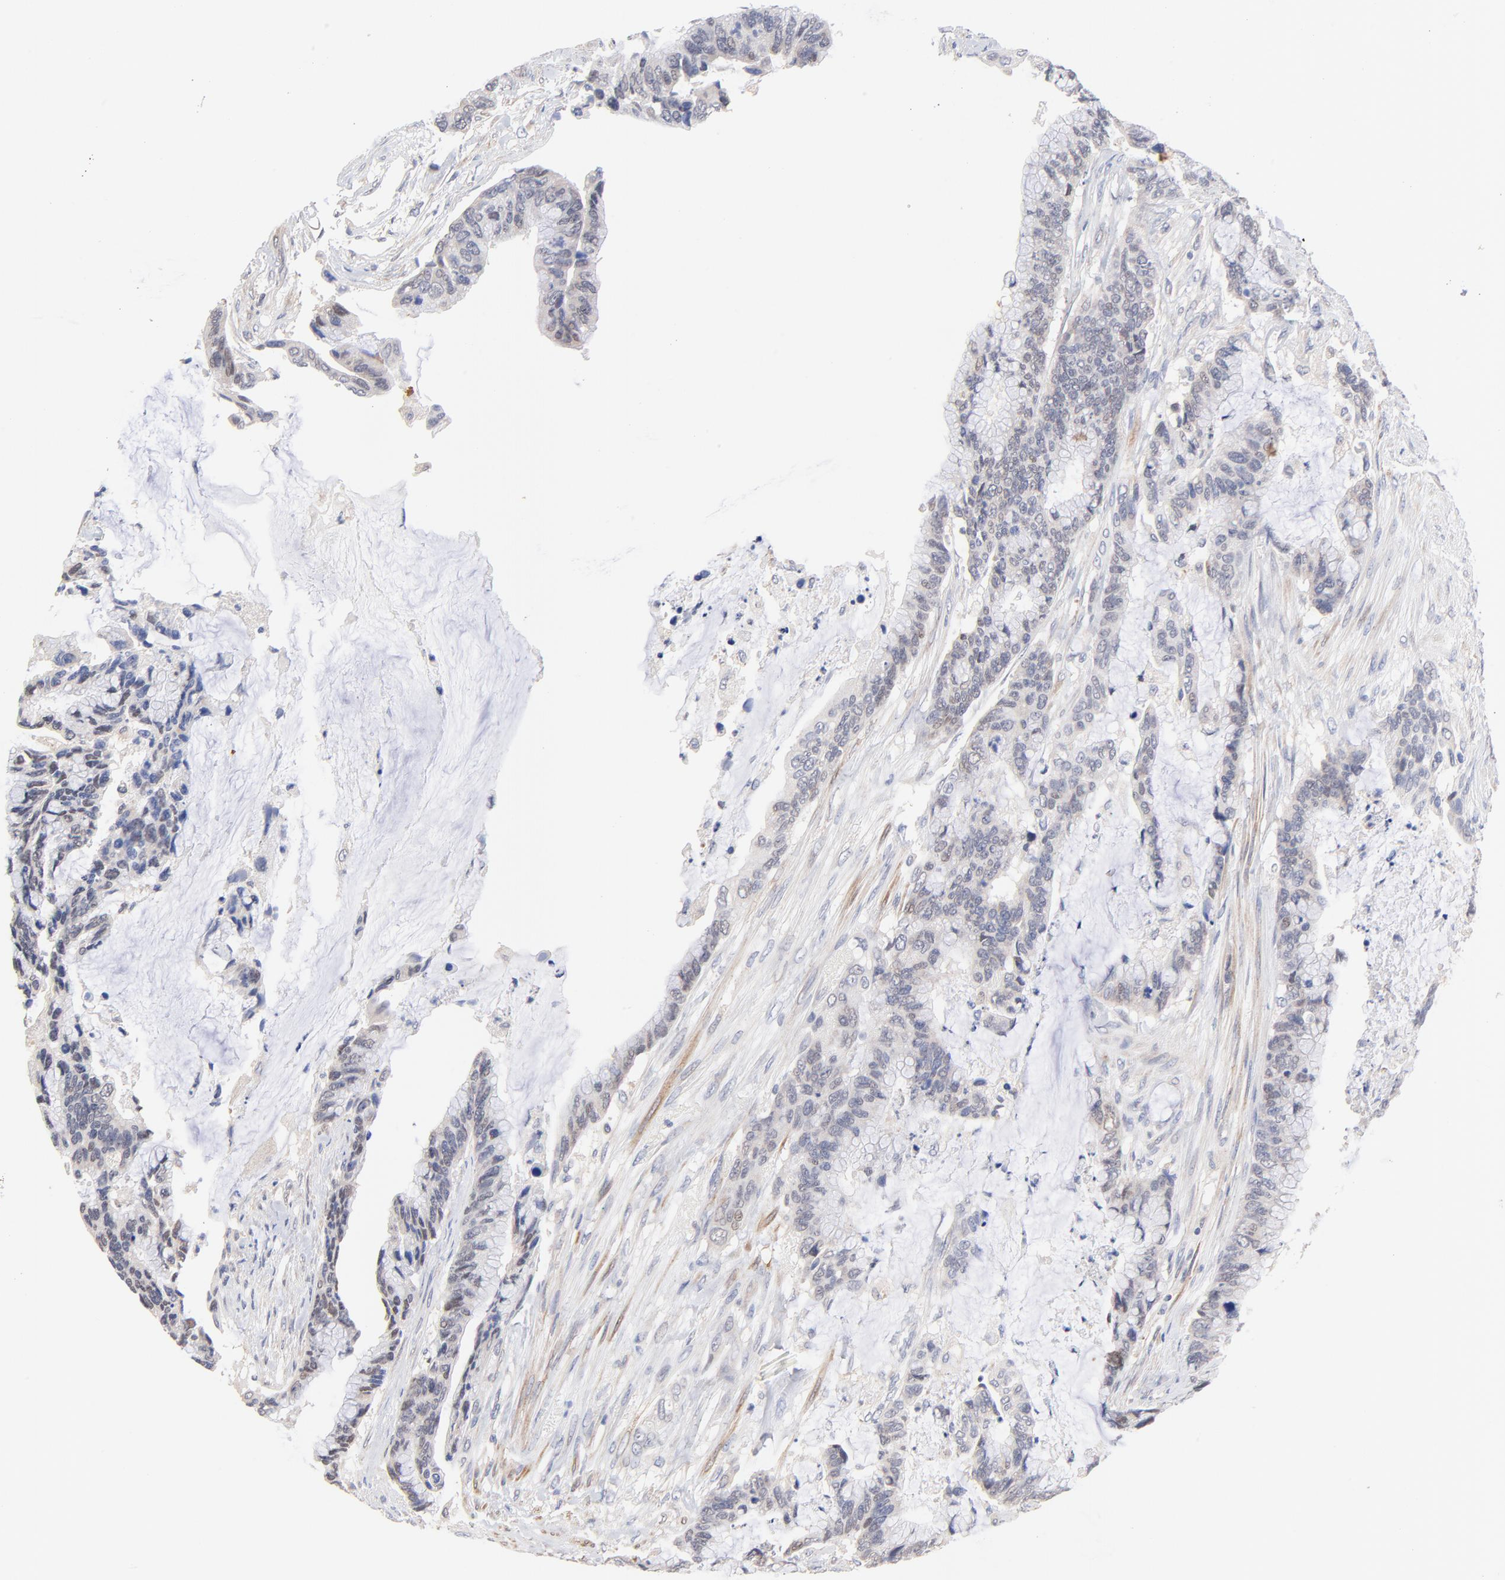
{"staining": {"intensity": "weak", "quantity": "<25%", "location": "nuclear"}, "tissue": "colorectal cancer", "cell_type": "Tumor cells", "image_type": "cancer", "snomed": [{"axis": "morphology", "description": "Adenocarcinoma, NOS"}, {"axis": "topography", "description": "Rectum"}], "caption": "The photomicrograph demonstrates no significant positivity in tumor cells of colorectal cancer (adenocarcinoma).", "gene": "TWNK", "patient": {"sex": "female", "age": 59}}